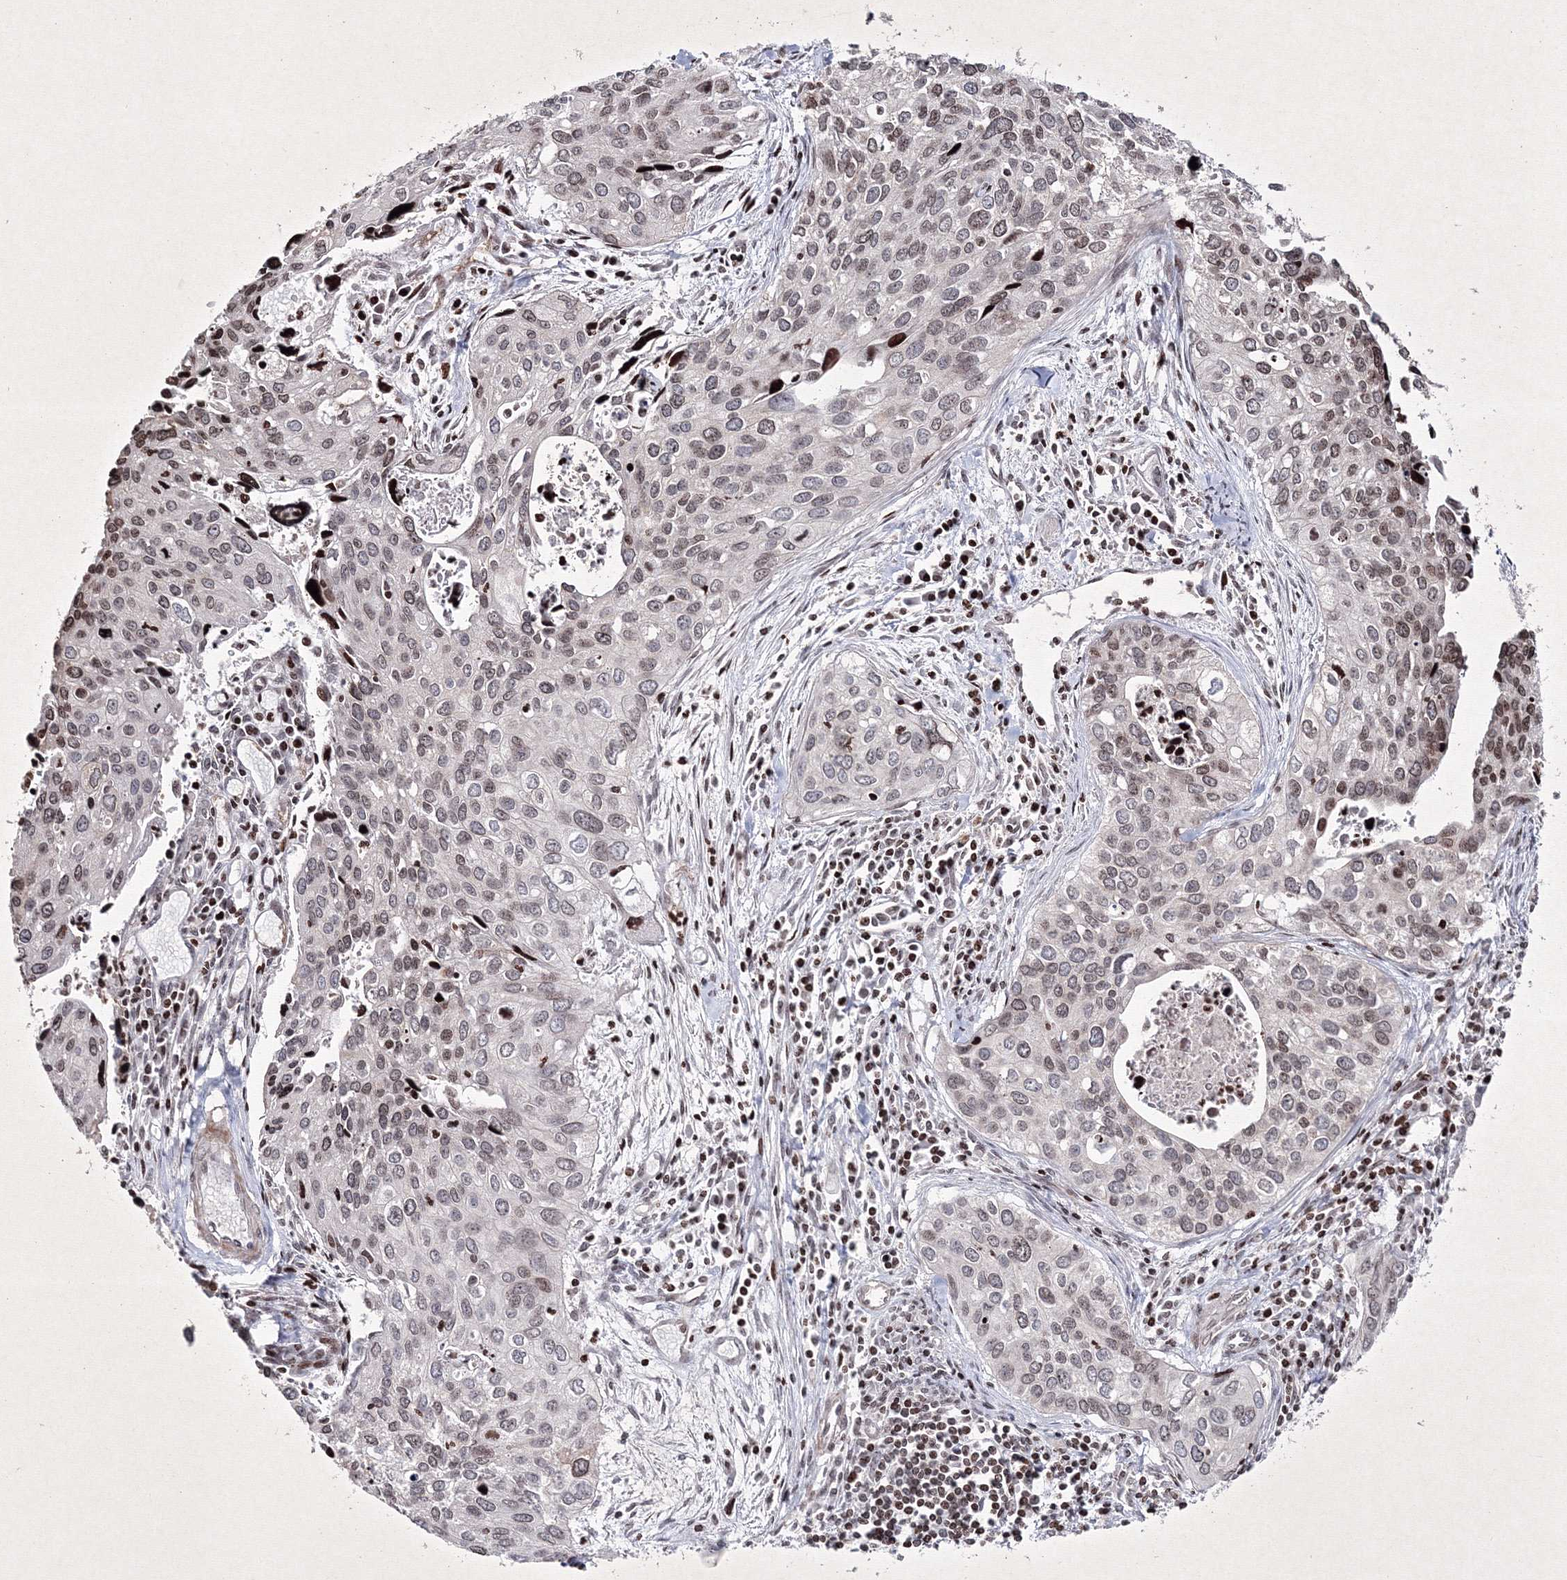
{"staining": {"intensity": "weak", "quantity": "<25%", "location": "nuclear"}, "tissue": "cervical cancer", "cell_type": "Tumor cells", "image_type": "cancer", "snomed": [{"axis": "morphology", "description": "Squamous cell carcinoma, NOS"}, {"axis": "topography", "description": "Cervix"}], "caption": "Human squamous cell carcinoma (cervical) stained for a protein using immunohistochemistry displays no staining in tumor cells.", "gene": "SMIM29", "patient": {"sex": "female", "age": 55}}